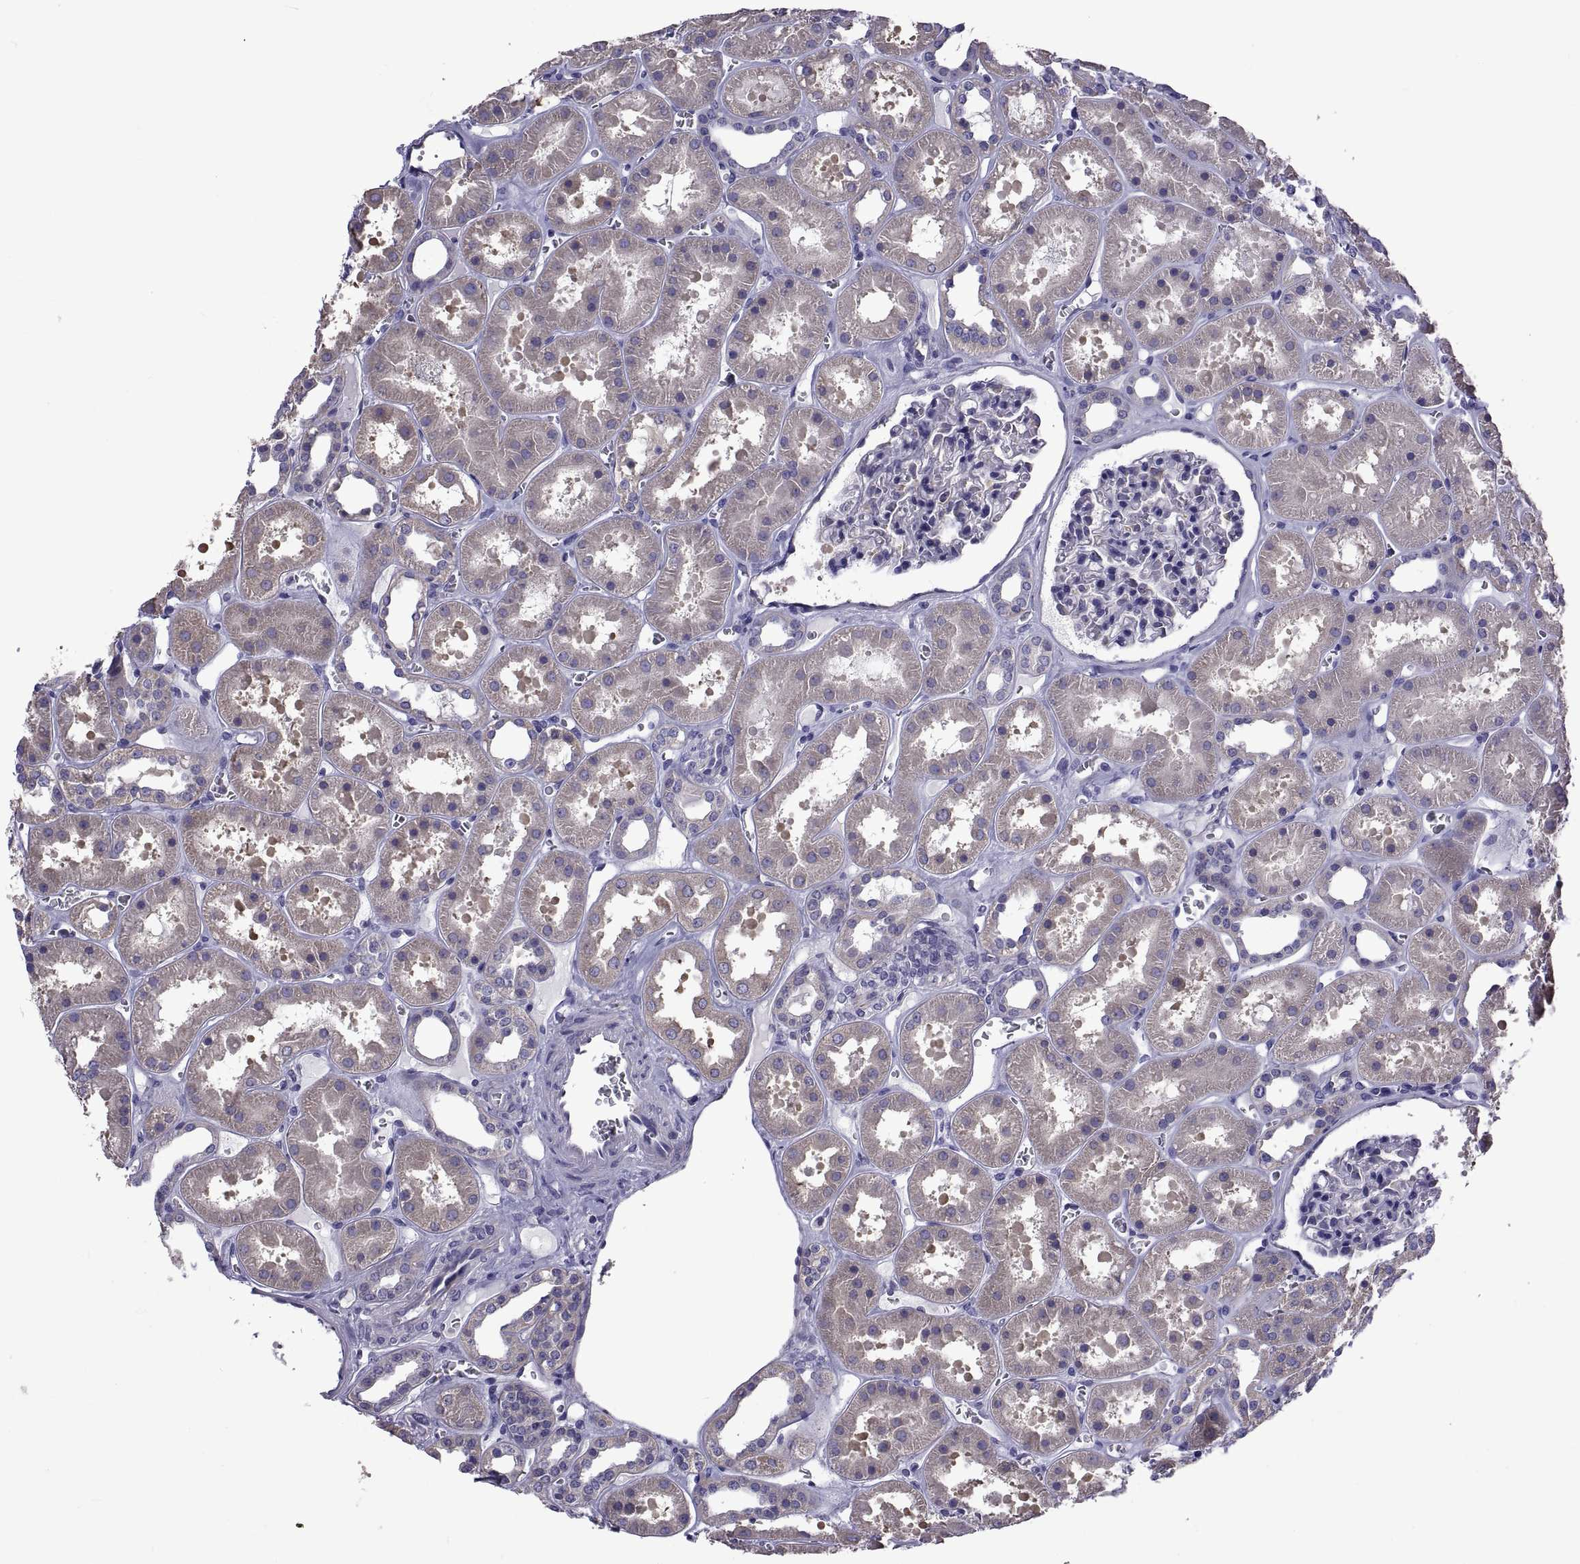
{"staining": {"intensity": "negative", "quantity": "none", "location": "none"}, "tissue": "kidney", "cell_type": "Cells in glomeruli", "image_type": "normal", "snomed": [{"axis": "morphology", "description": "Normal tissue, NOS"}, {"axis": "topography", "description": "Kidney"}], "caption": "There is no significant staining in cells in glomeruli of kidney. (Immunohistochemistry, brightfield microscopy, high magnification).", "gene": "TMC3", "patient": {"sex": "female", "age": 41}}